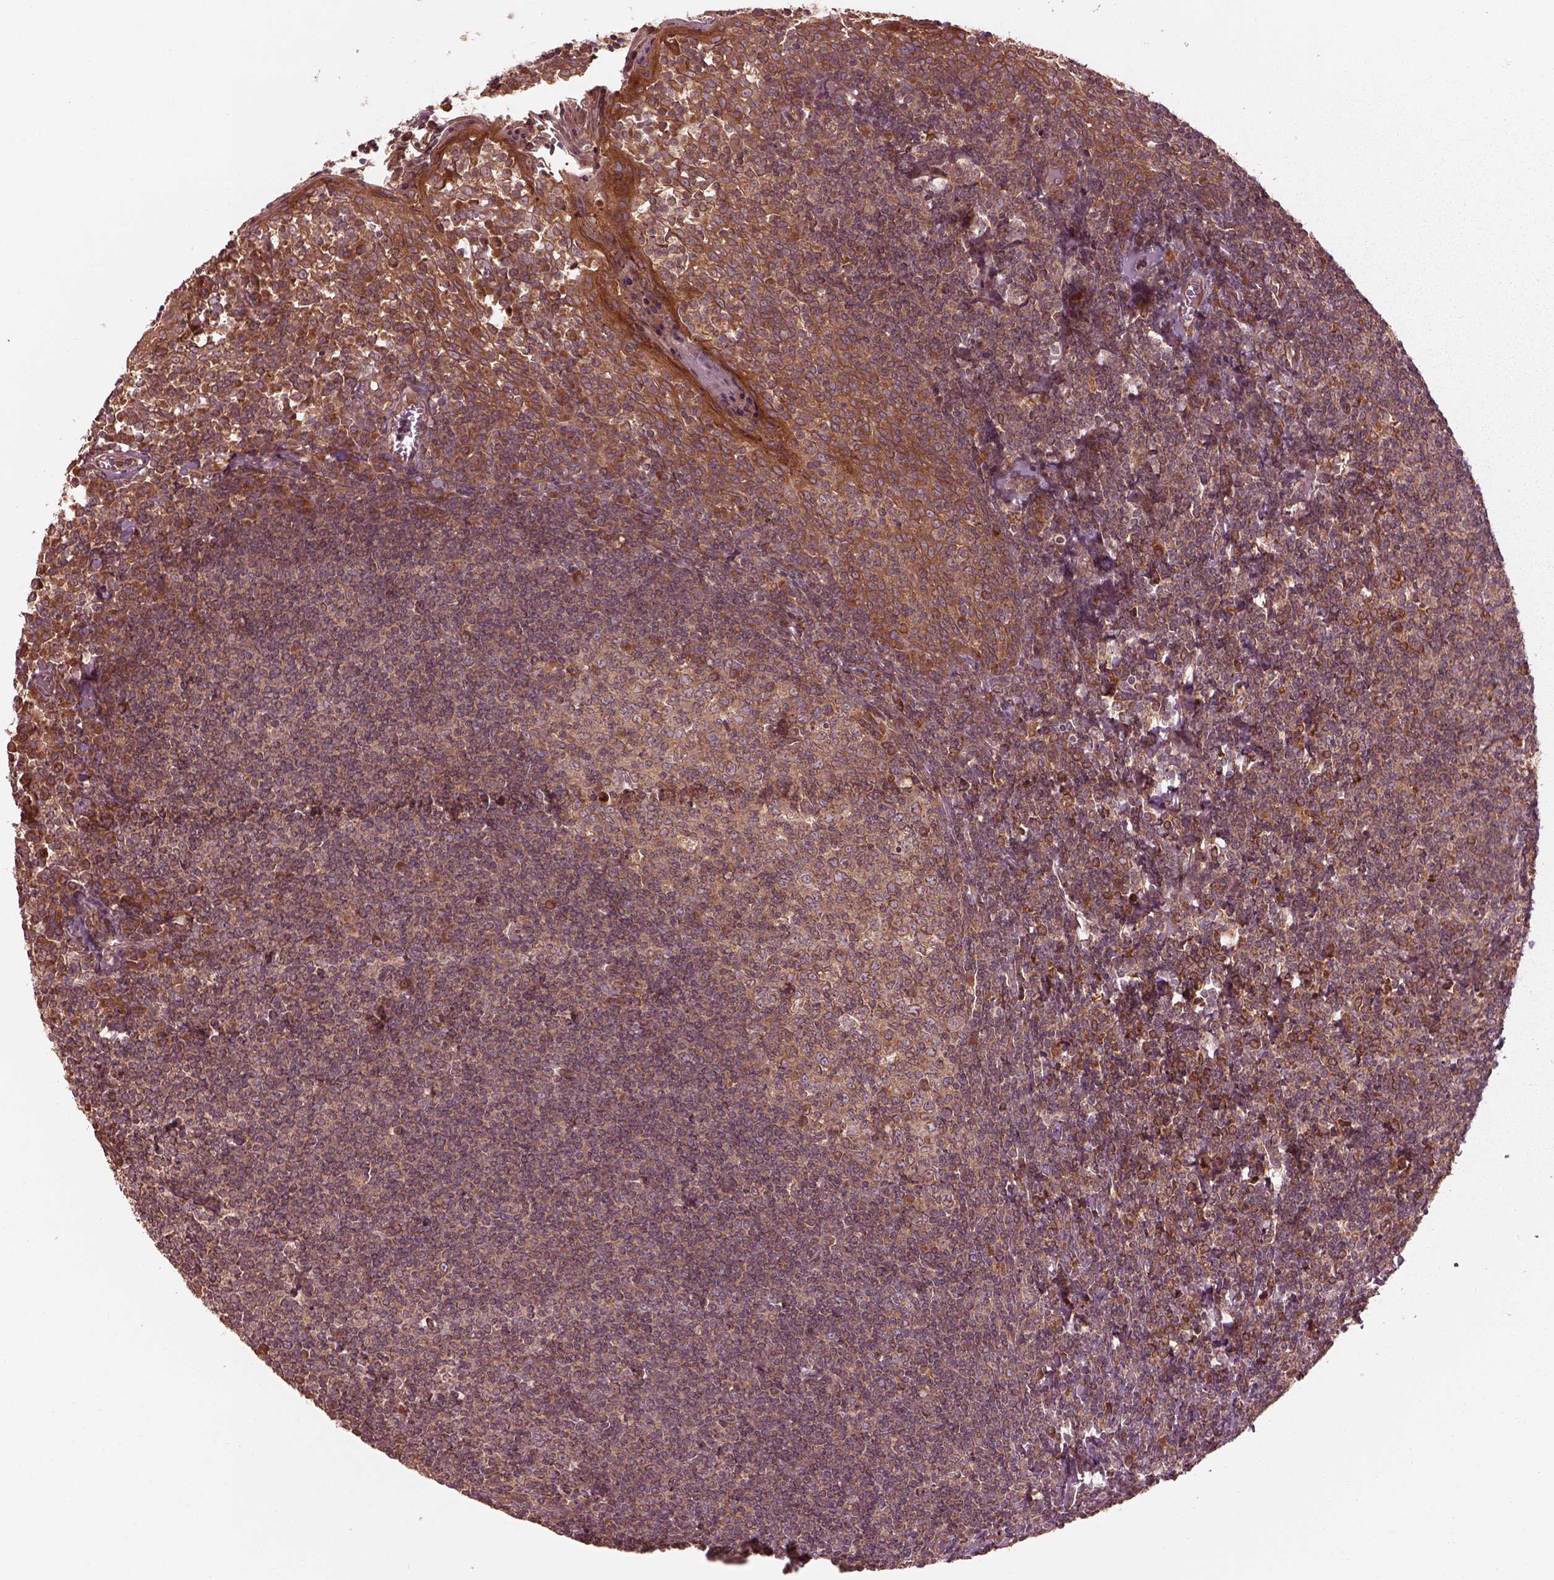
{"staining": {"intensity": "moderate", "quantity": "25%-75%", "location": "cytoplasmic/membranous"}, "tissue": "tonsil", "cell_type": "Germinal center cells", "image_type": "normal", "snomed": [{"axis": "morphology", "description": "Normal tissue, NOS"}, {"axis": "topography", "description": "Tonsil"}], "caption": "Immunohistochemistry (IHC) staining of normal tonsil, which exhibits medium levels of moderate cytoplasmic/membranous staining in approximately 25%-75% of germinal center cells indicating moderate cytoplasmic/membranous protein expression. The staining was performed using DAB (brown) for protein detection and nuclei were counterstained in hematoxylin (blue).", "gene": "PIK3R2", "patient": {"sex": "female", "age": 12}}